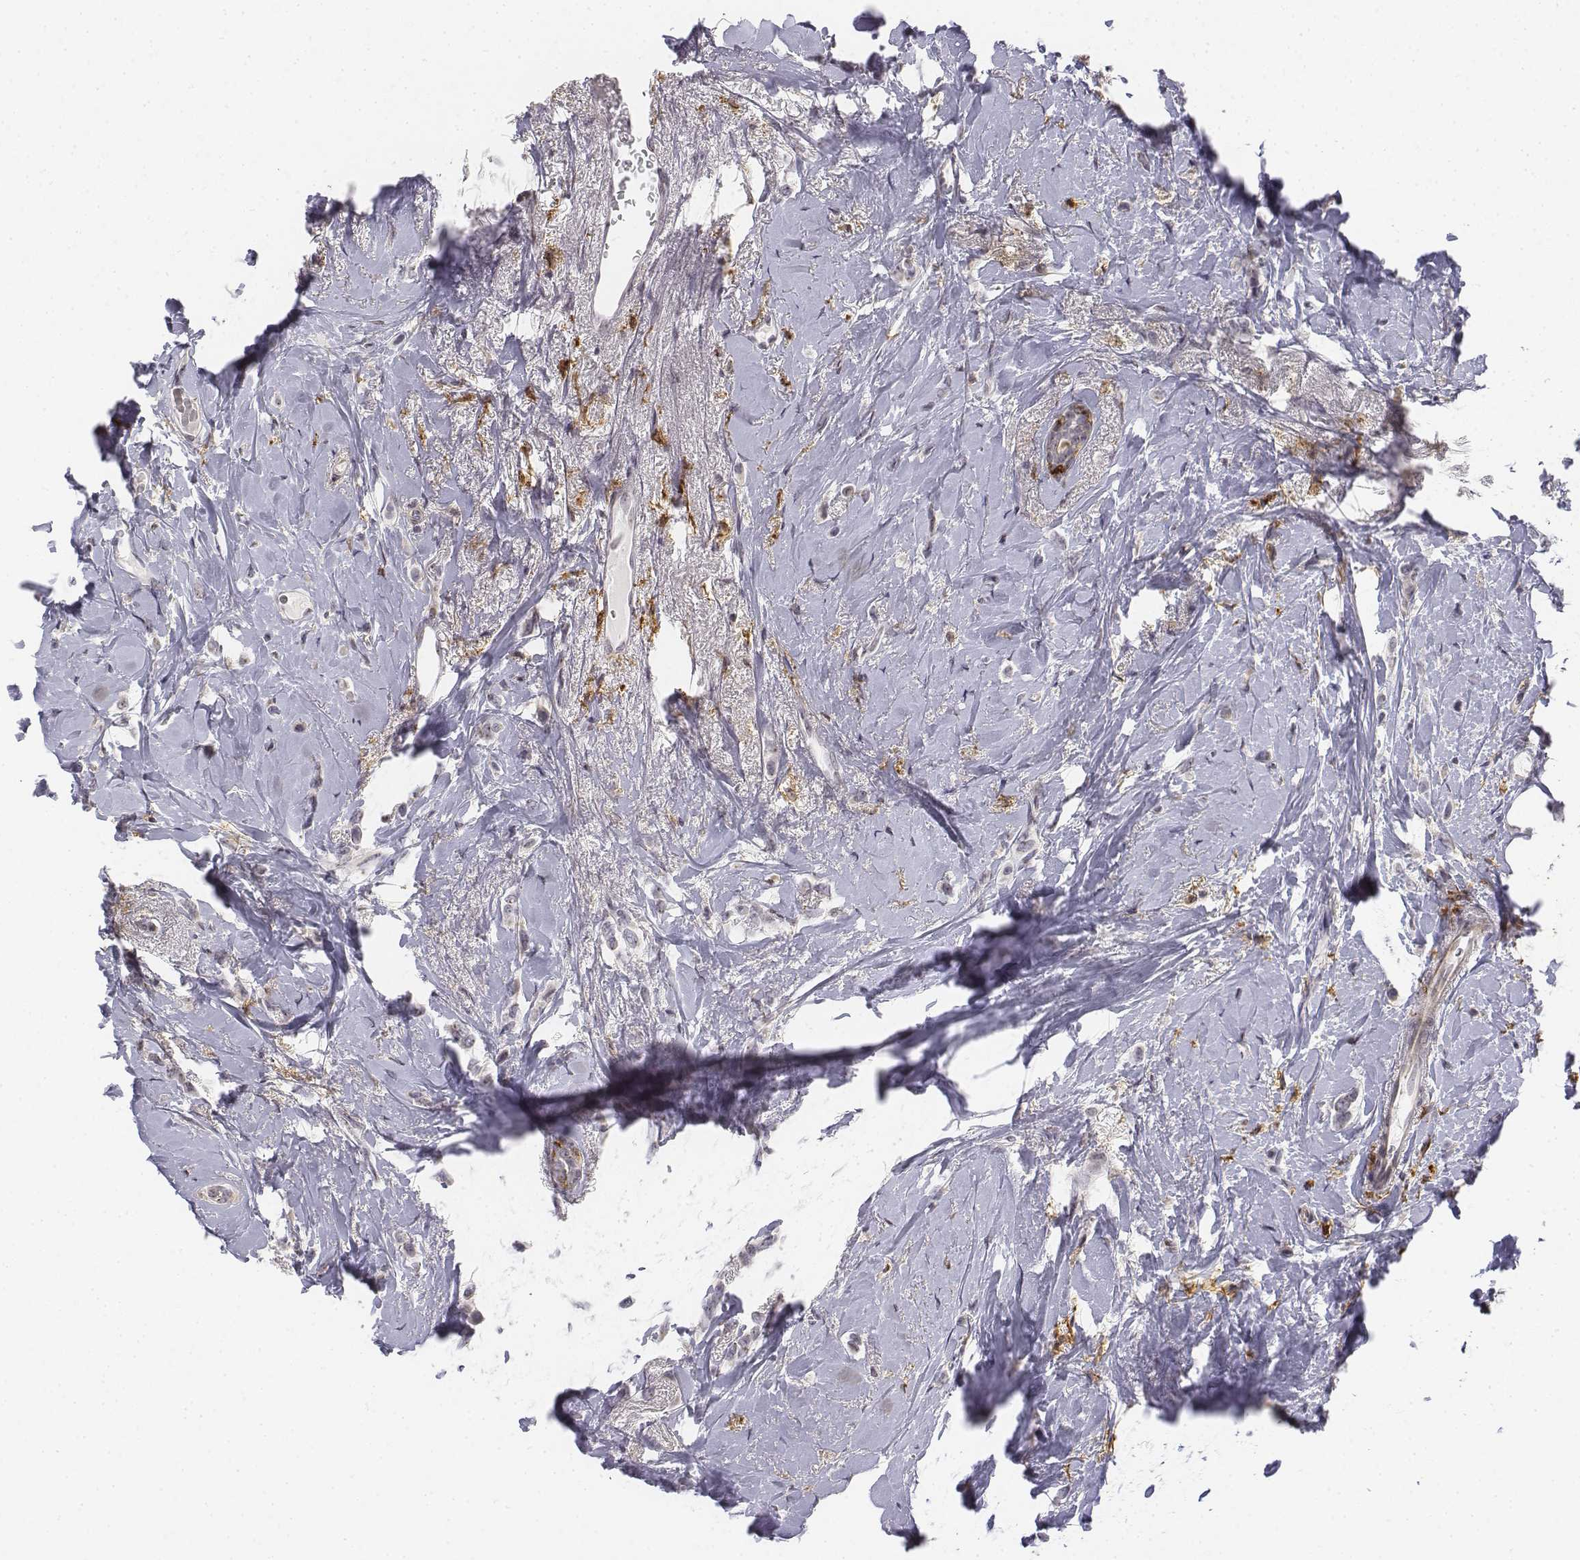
{"staining": {"intensity": "negative", "quantity": "none", "location": "none"}, "tissue": "breast cancer", "cell_type": "Tumor cells", "image_type": "cancer", "snomed": [{"axis": "morphology", "description": "Lobular carcinoma"}, {"axis": "topography", "description": "Breast"}], "caption": "DAB immunohistochemical staining of human lobular carcinoma (breast) demonstrates no significant positivity in tumor cells.", "gene": "CD14", "patient": {"sex": "female", "age": 66}}